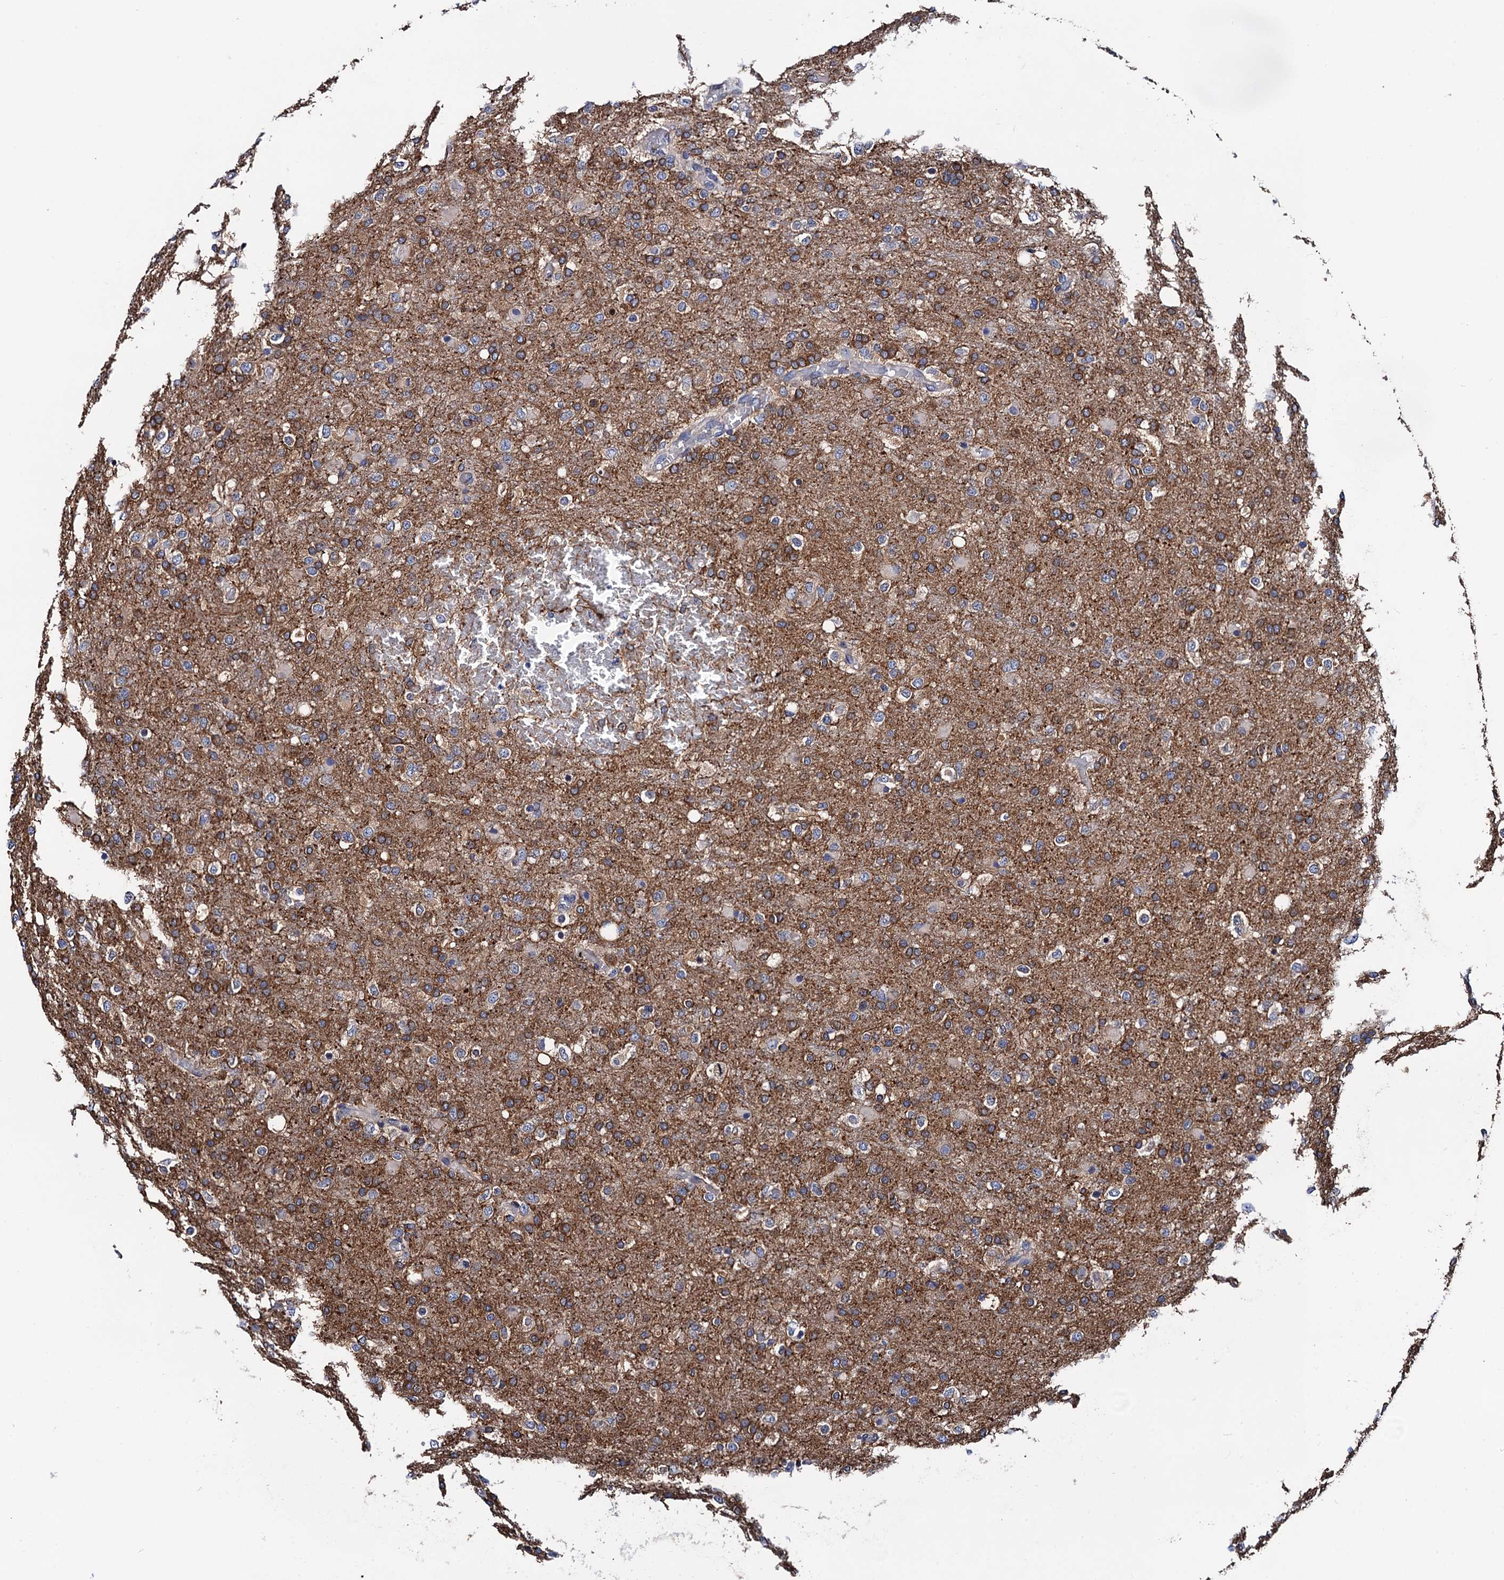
{"staining": {"intensity": "strong", "quantity": "25%-75%", "location": "cytoplasmic/membranous"}, "tissue": "glioma", "cell_type": "Tumor cells", "image_type": "cancer", "snomed": [{"axis": "morphology", "description": "Glioma, malignant, High grade"}, {"axis": "topography", "description": "Brain"}], "caption": "This photomicrograph demonstrates immunohistochemistry (IHC) staining of human malignant glioma (high-grade), with high strong cytoplasmic/membranous expression in approximately 25%-75% of tumor cells.", "gene": "ZDHHC18", "patient": {"sex": "female", "age": 74}}